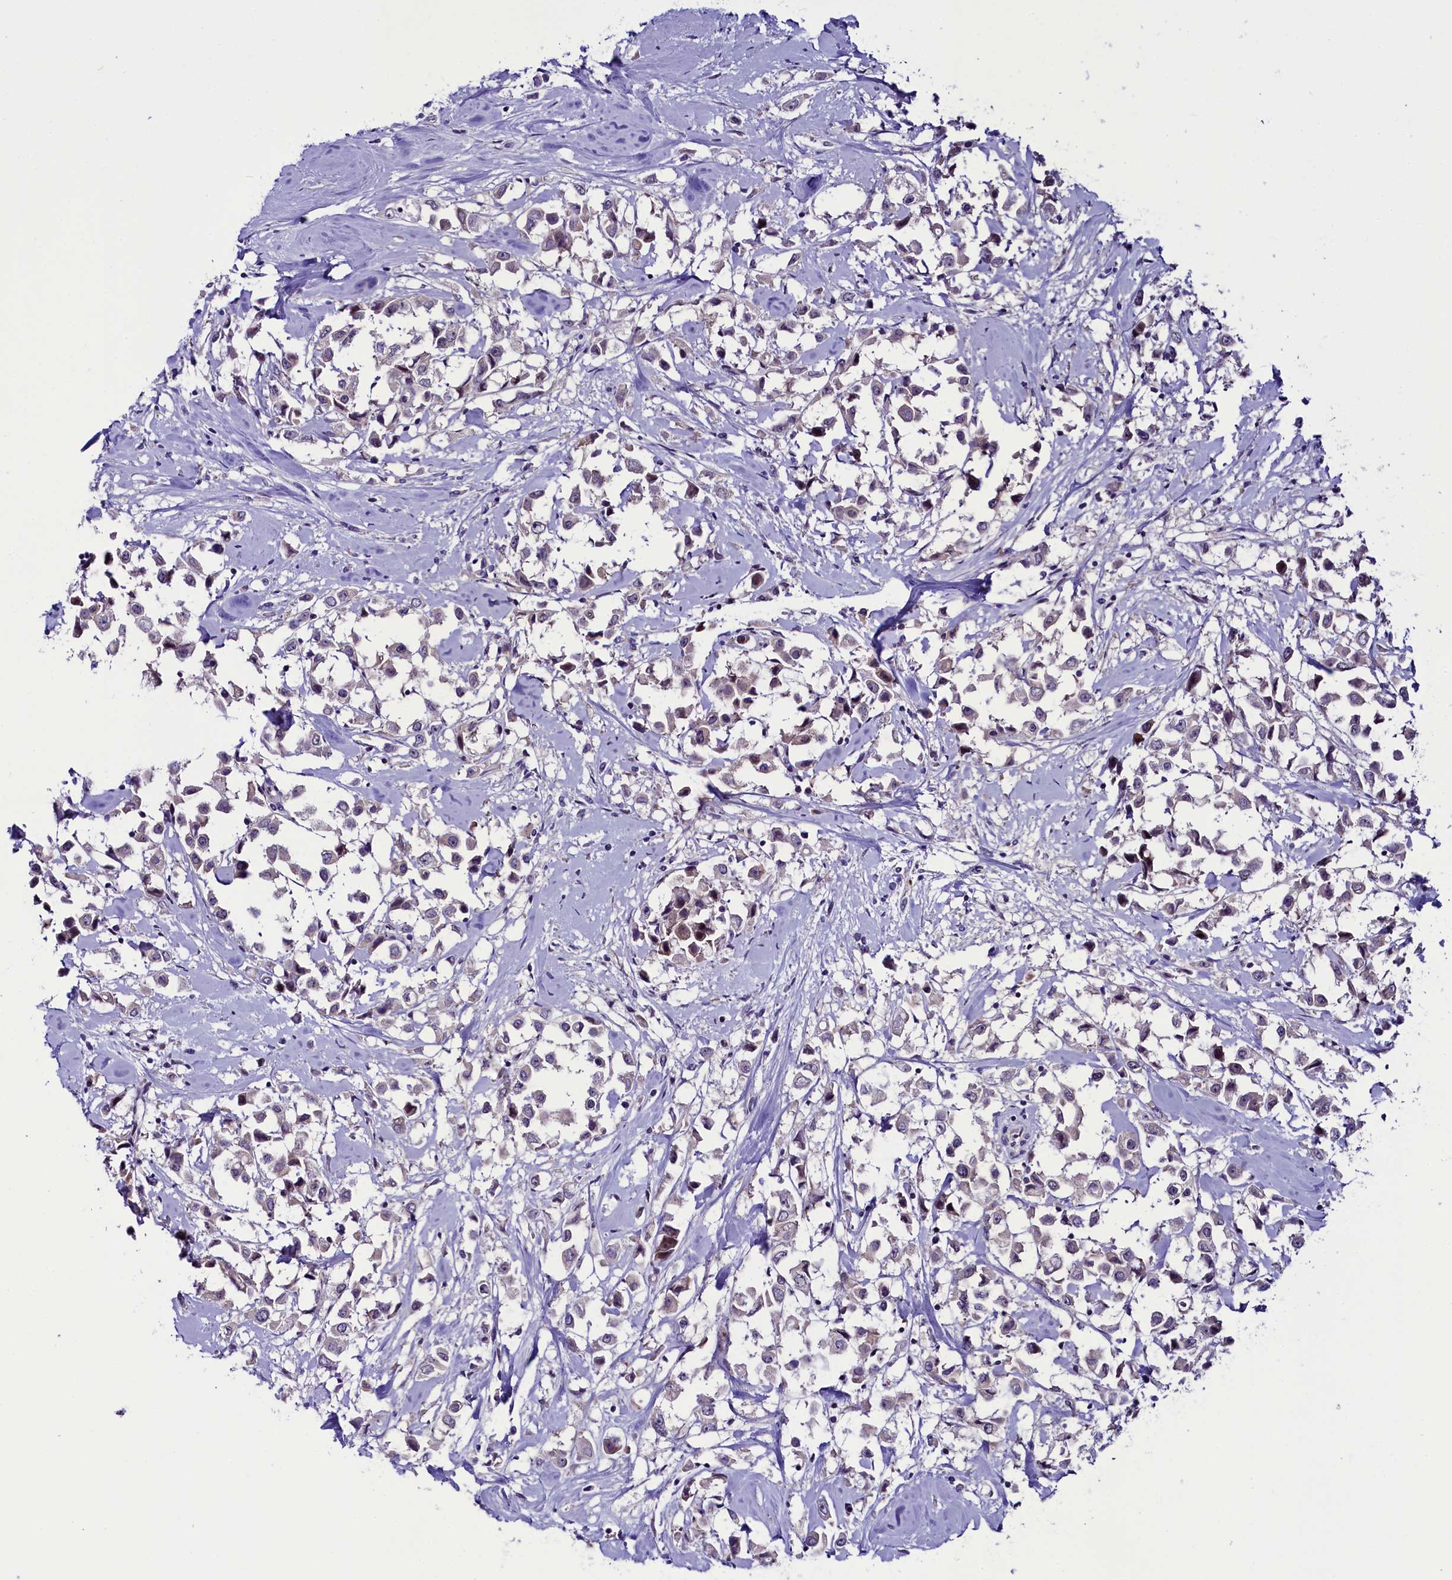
{"staining": {"intensity": "weak", "quantity": "25%-75%", "location": "cytoplasmic/membranous"}, "tissue": "breast cancer", "cell_type": "Tumor cells", "image_type": "cancer", "snomed": [{"axis": "morphology", "description": "Duct carcinoma"}, {"axis": "topography", "description": "Breast"}], "caption": "IHC micrograph of human breast cancer stained for a protein (brown), which reveals low levels of weak cytoplasmic/membranous positivity in about 25%-75% of tumor cells.", "gene": "CCDC106", "patient": {"sex": "female", "age": 61}}